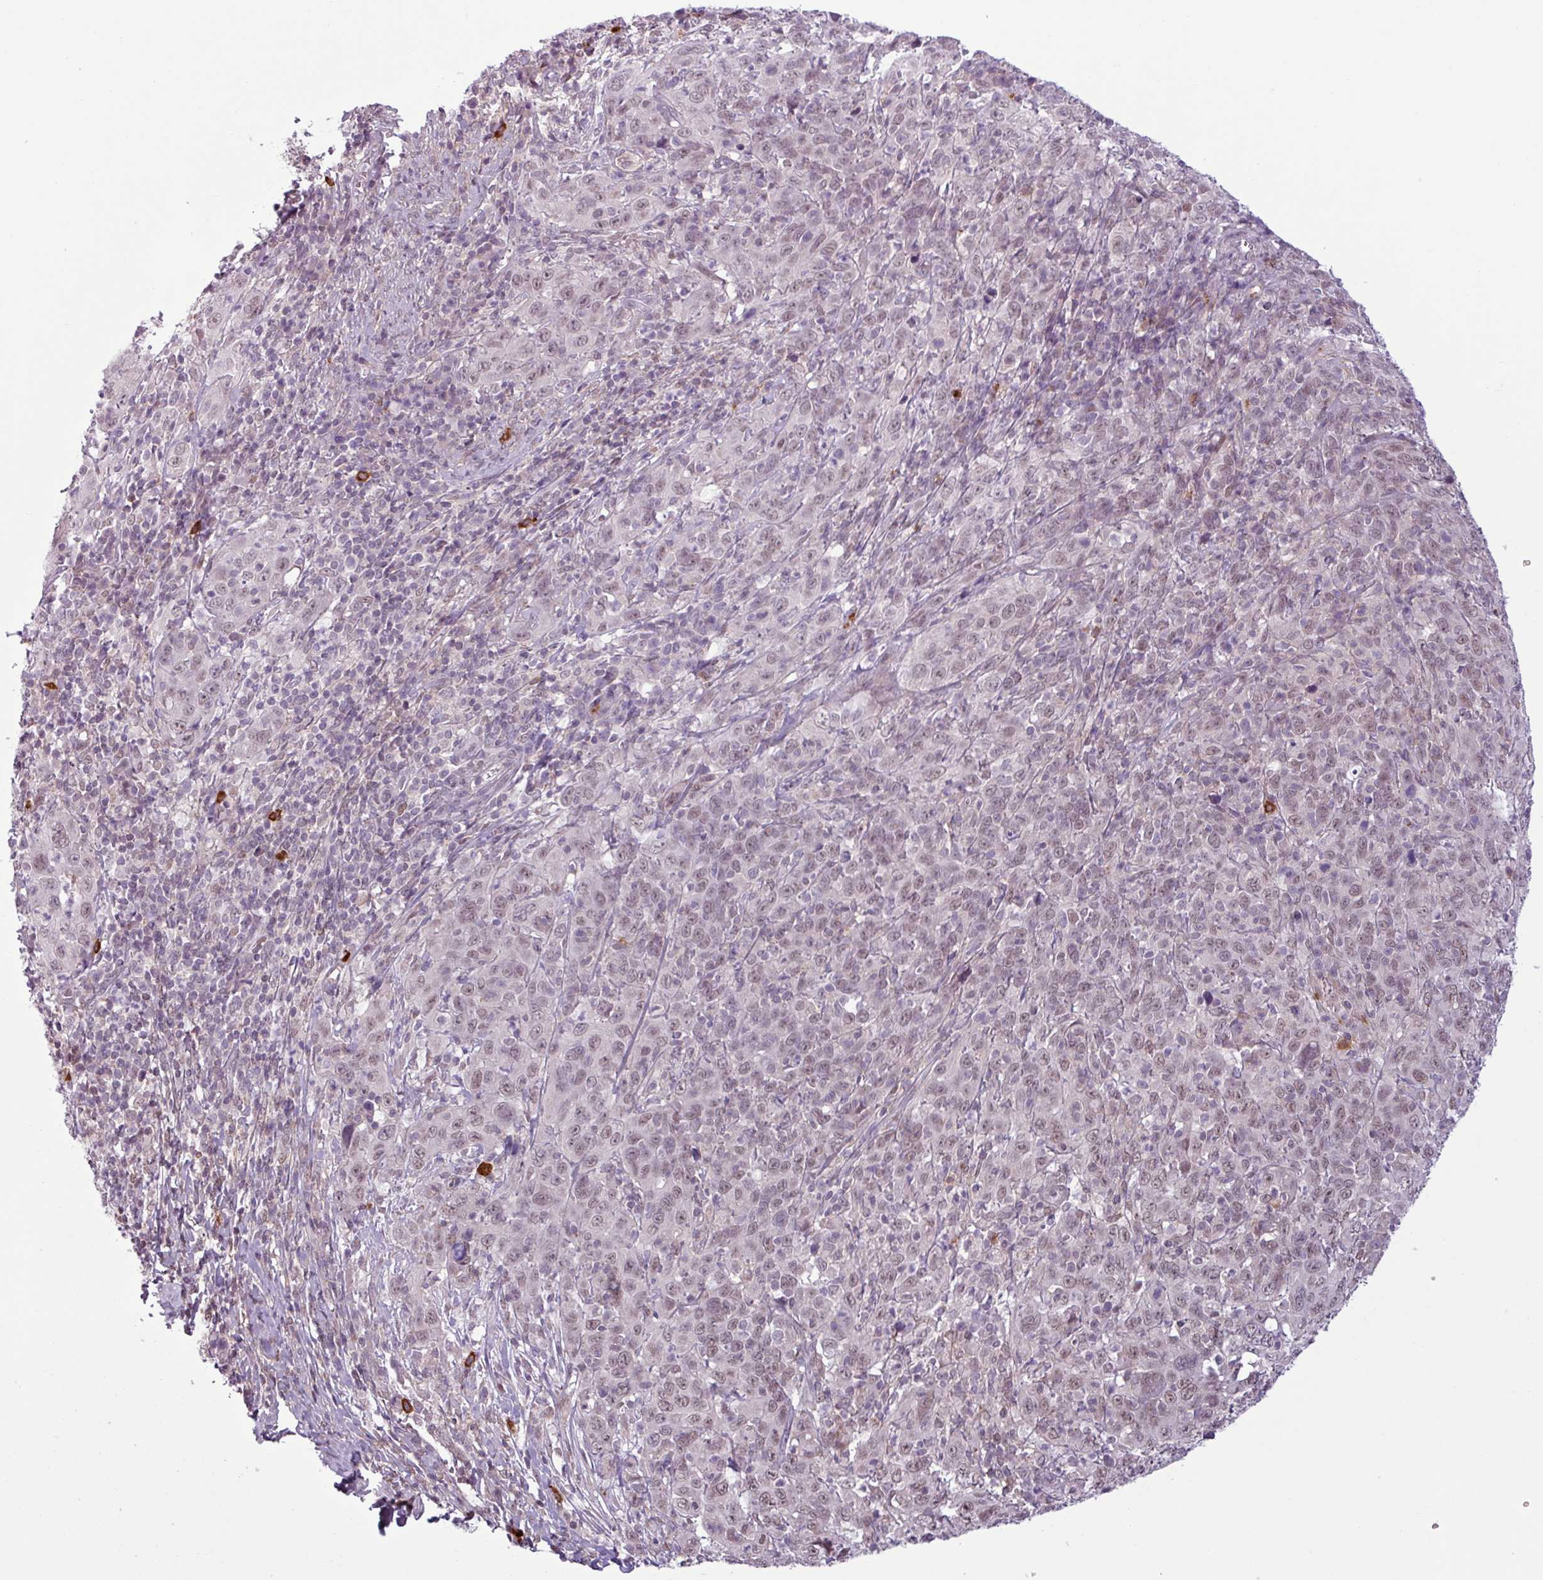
{"staining": {"intensity": "weak", "quantity": ">75%", "location": "nuclear"}, "tissue": "cervical cancer", "cell_type": "Tumor cells", "image_type": "cancer", "snomed": [{"axis": "morphology", "description": "Squamous cell carcinoma, NOS"}, {"axis": "topography", "description": "Cervix"}], "caption": "The micrograph reveals staining of squamous cell carcinoma (cervical), revealing weak nuclear protein positivity (brown color) within tumor cells.", "gene": "NOTCH2", "patient": {"sex": "female", "age": 46}}